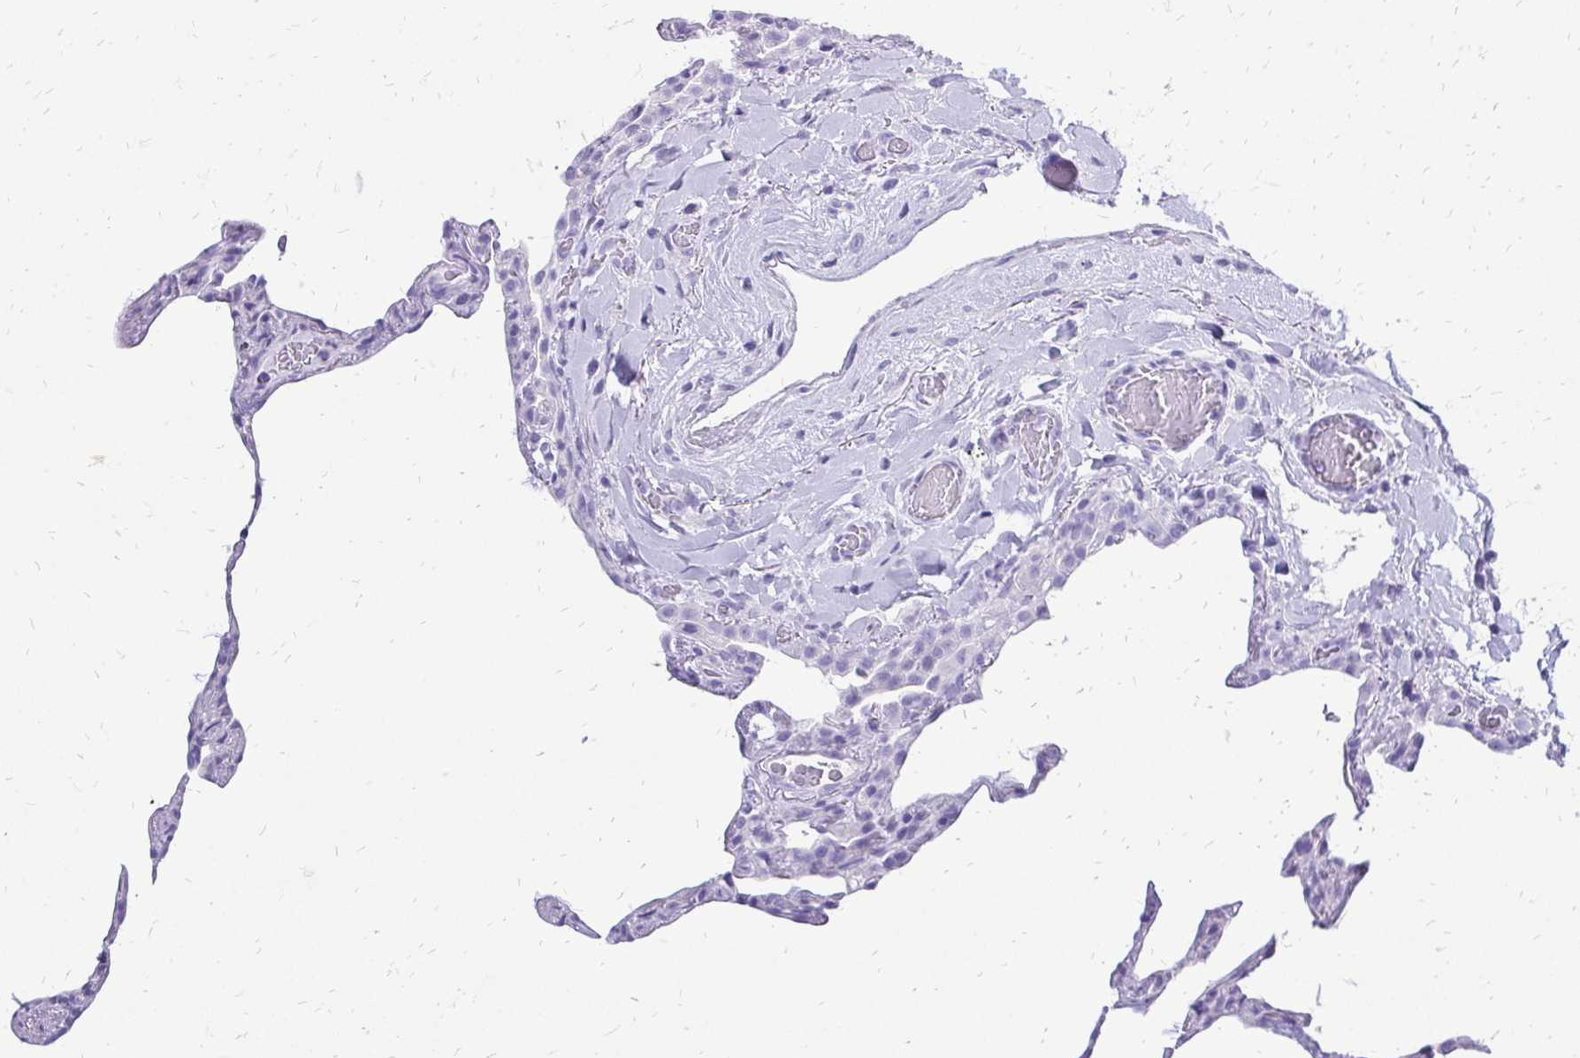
{"staining": {"intensity": "negative", "quantity": "none", "location": "none"}, "tissue": "lung", "cell_type": "Alveolar cells", "image_type": "normal", "snomed": [{"axis": "morphology", "description": "Normal tissue, NOS"}, {"axis": "topography", "description": "Lung"}], "caption": "This is a histopathology image of IHC staining of normal lung, which shows no staining in alveolar cells.", "gene": "SLC32A1", "patient": {"sex": "female", "age": 57}}